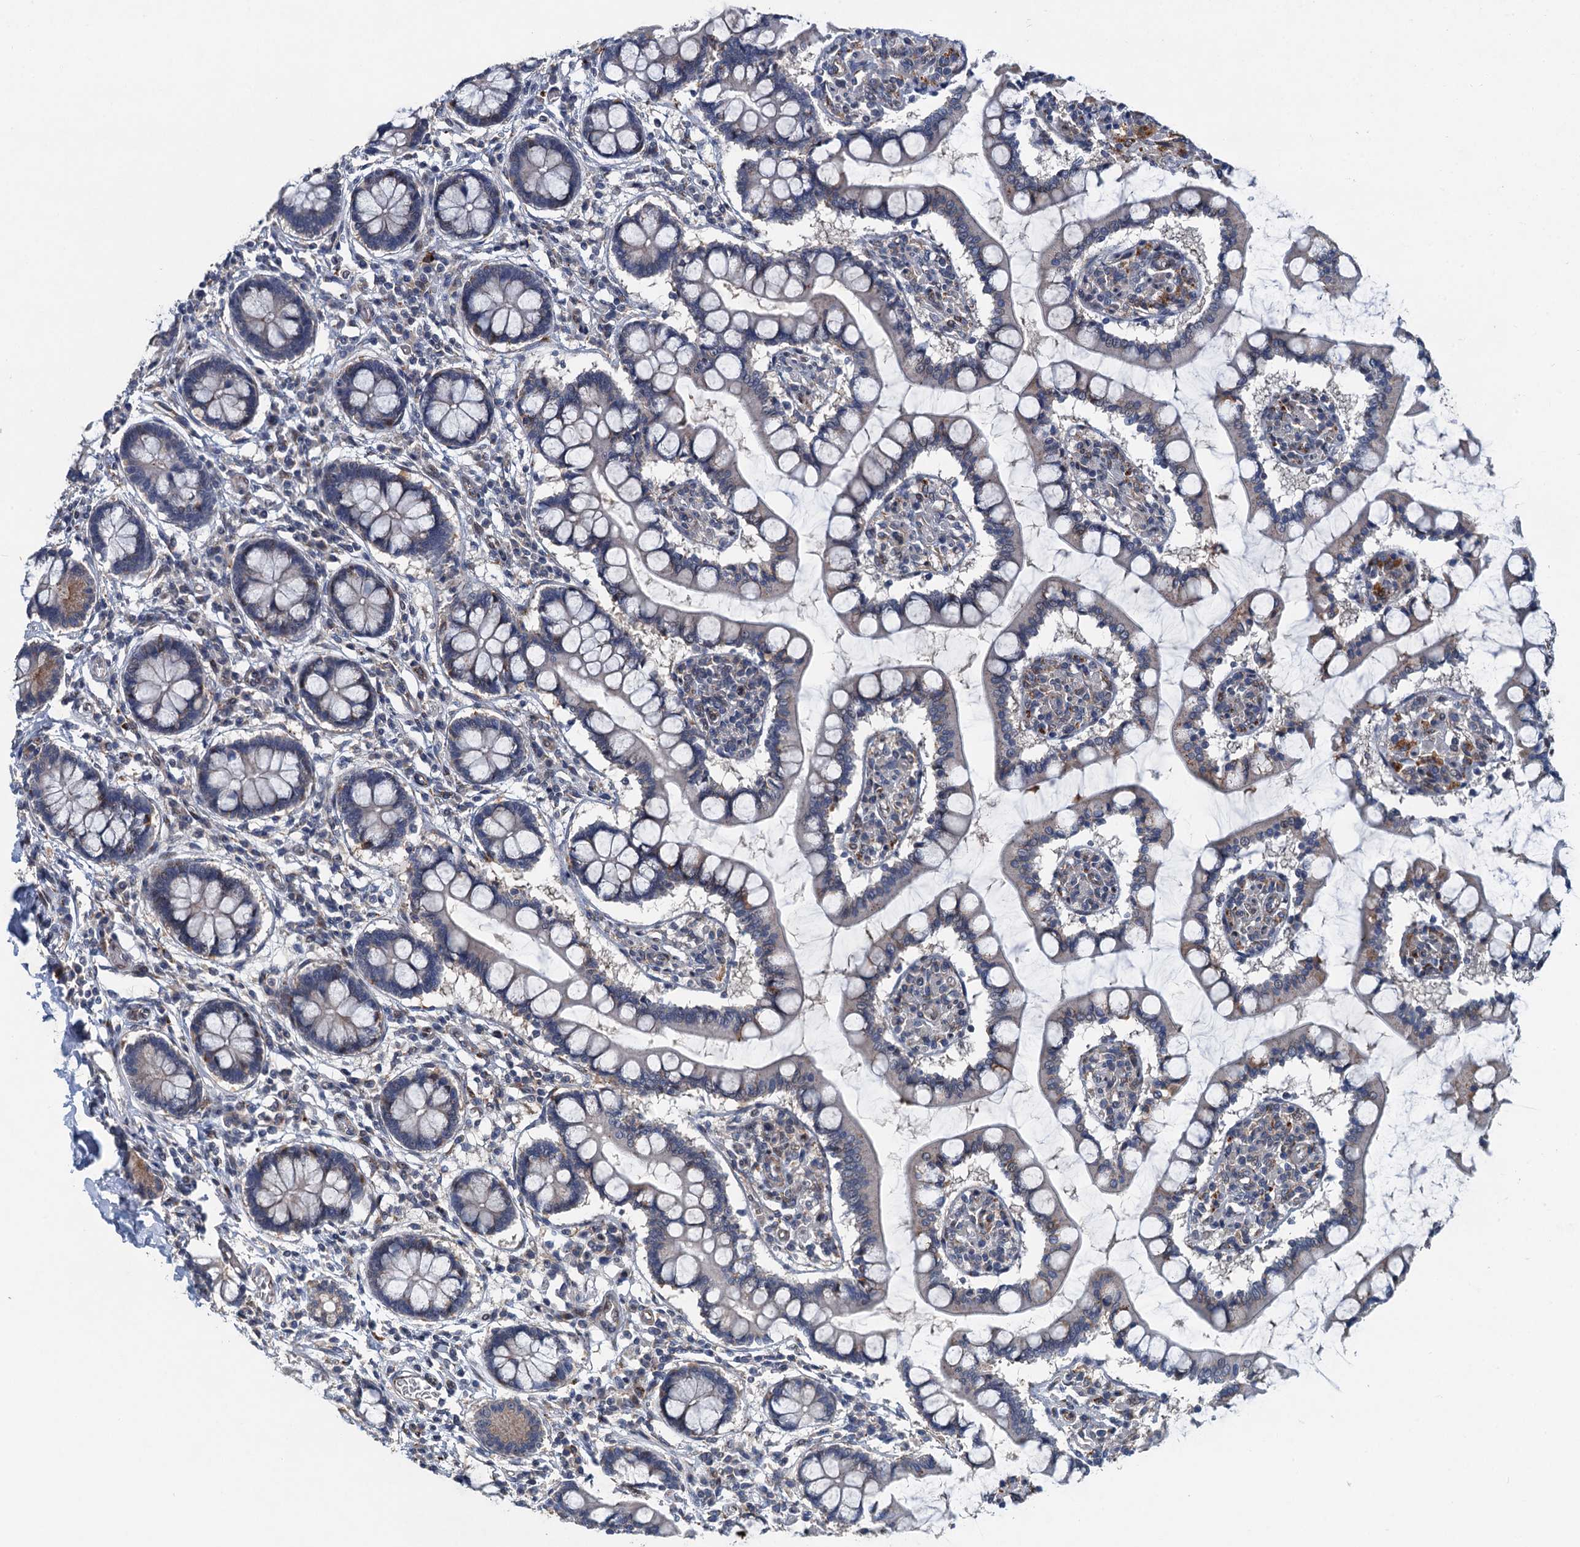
{"staining": {"intensity": "moderate", "quantity": "25%-75%", "location": "cytoplasmic/membranous"}, "tissue": "small intestine", "cell_type": "Glandular cells", "image_type": "normal", "snomed": [{"axis": "morphology", "description": "Normal tissue, NOS"}, {"axis": "topography", "description": "Small intestine"}], "caption": "DAB (3,3'-diaminobenzidine) immunohistochemical staining of benign human small intestine exhibits moderate cytoplasmic/membranous protein staining in approximately 25%-75% of glandular cells.", "gene": "NBEA", "patient": {"sex": "male", "age": 52}}